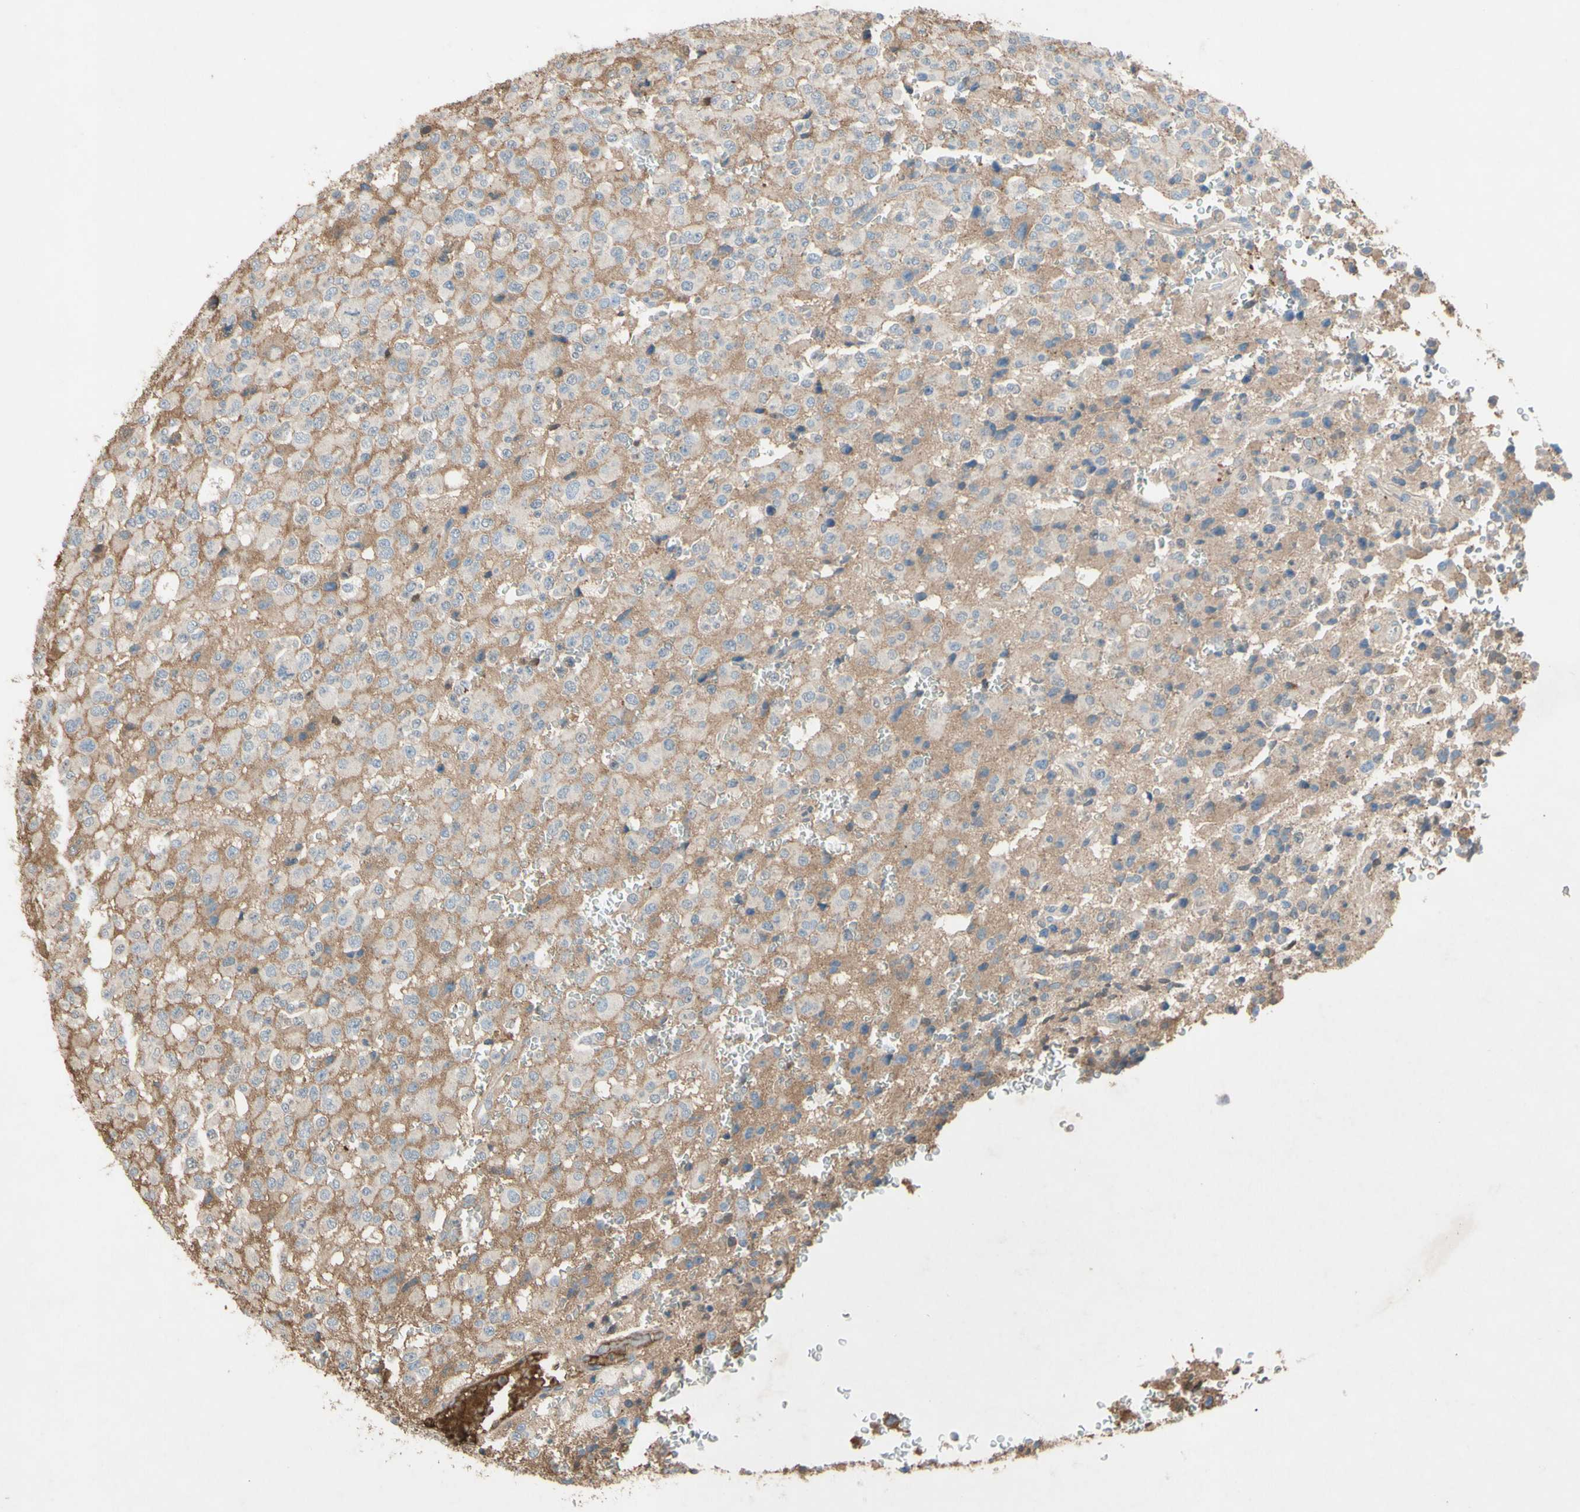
{"staining": {"intensity": "moderate", "quantity": "25%-75%", "location": "cytoplasmic/membranous"}, "tissue": "glioma", "cell_type": "Tumor cells", "image_type": "cancer", "snomed": [{"axis": "morphology", "description": "Glioma, malignant, High grade"}, {"axis": "topography", "description": "pancreas cauda"}], "caption": "Protein analysis of glioma tissue shows moderate cytoplasmic/membranous positivity in approximately 25%-75% of tumor cells.", "gene": "TIMP2", "patient": {"sex": "male", "age": 60}}